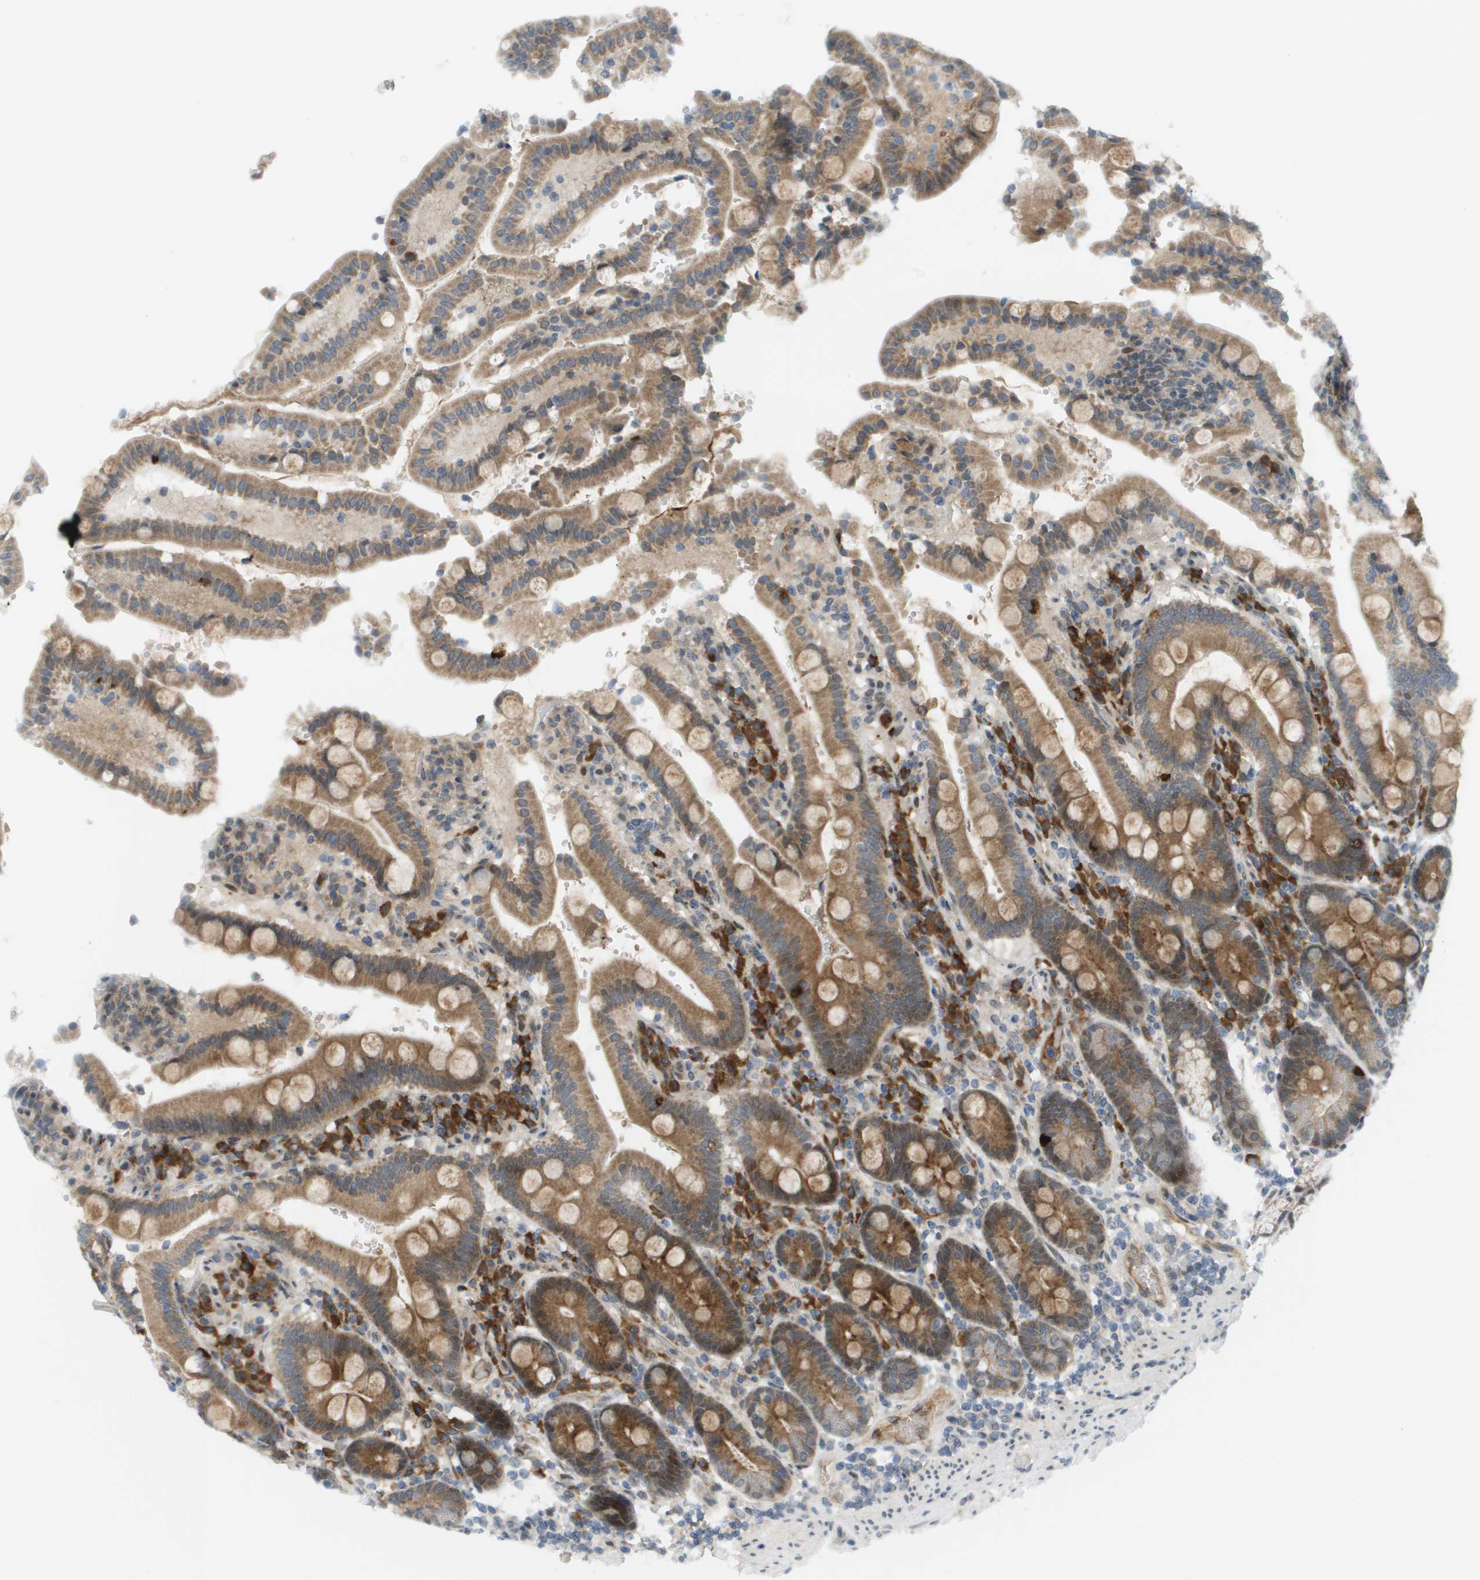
{"staining": {"intensity": "moderate", "quantity": ">75%", "location": "cytoplasmic/membranous"}, "tissue": "duodenum", "cell_type": "Glandular cells", "image_type": "normal", "snomed": [{"axis": "morphology", "description": "Normal tissue, NOS"}, {"axis": "topography", "description": "Small intestine, NOS"}], "caption": "Immunohistochemical staining of benign duodenum exhibits medium levels of moderate cytoplasmic/membranous positivity in approximately >75% of glandular cells. (DAB (3,3'-diaminobenzidine) IHC, brown staining for protein, blue staining for nuclei).", "gene": "CACNB4", "patient": {"sex": "female", "age": 71}}